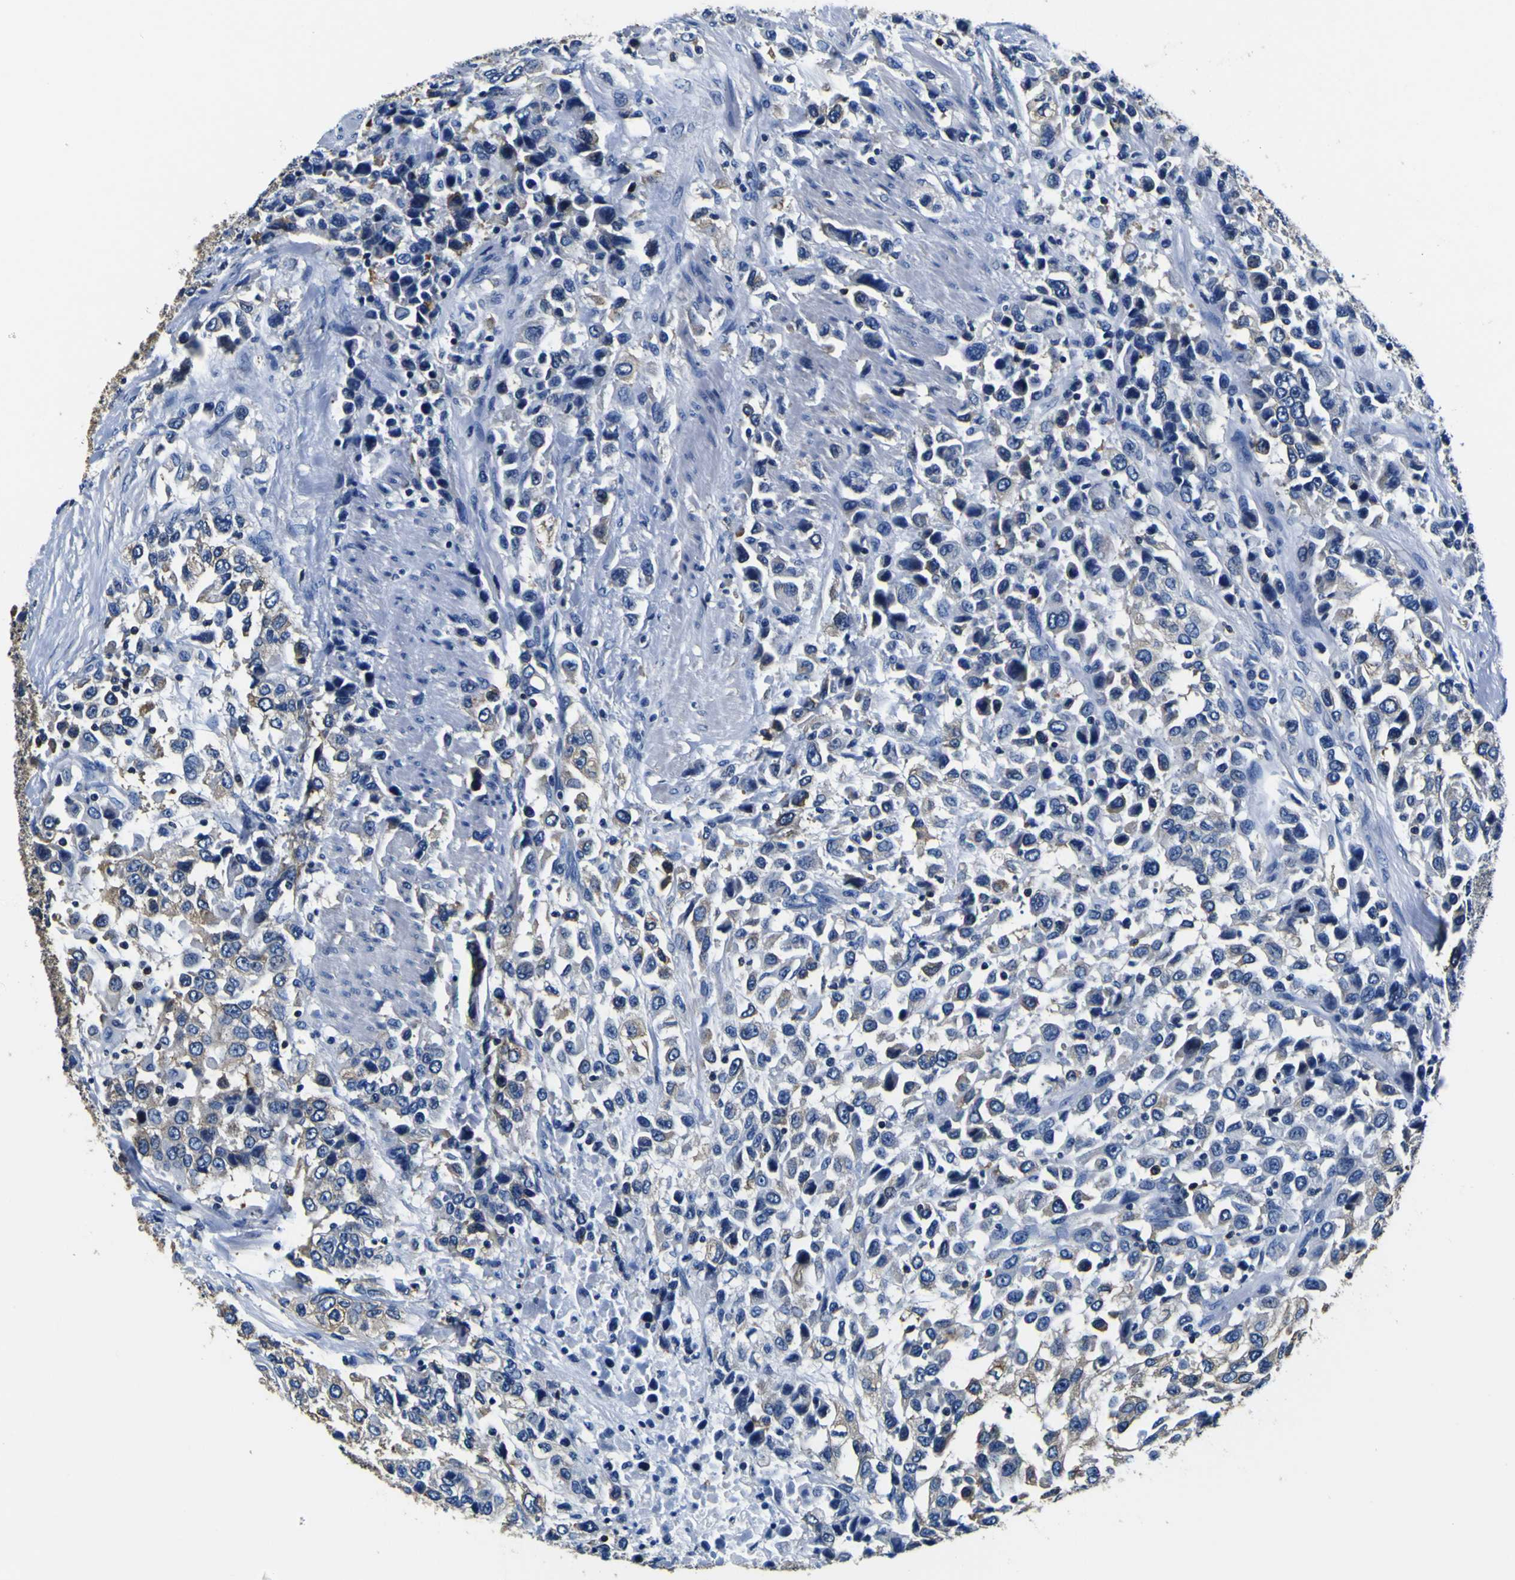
{"staining": {"intensity": "weak", "quantity": "25%-75%", "location": "cytoplasmic/membranous"}, "tissue": "urothelial cancer", "cell_type": "Tumor cells", "image_type": "cancer", "snomed": [{"axis": "morphology", "description": "Urothelial carcinoma, High grade"}, {"axis": "topography", "description": "Urinary bladder"}], "caption": "Human urothelial cancer stained for a protein (brown) shows weak cytoplasmic/membranous positive staining in about 25%-75% of tumor cells.", "gene": "TUBA1B", "patient": {"sex": "female", "age": 80}}